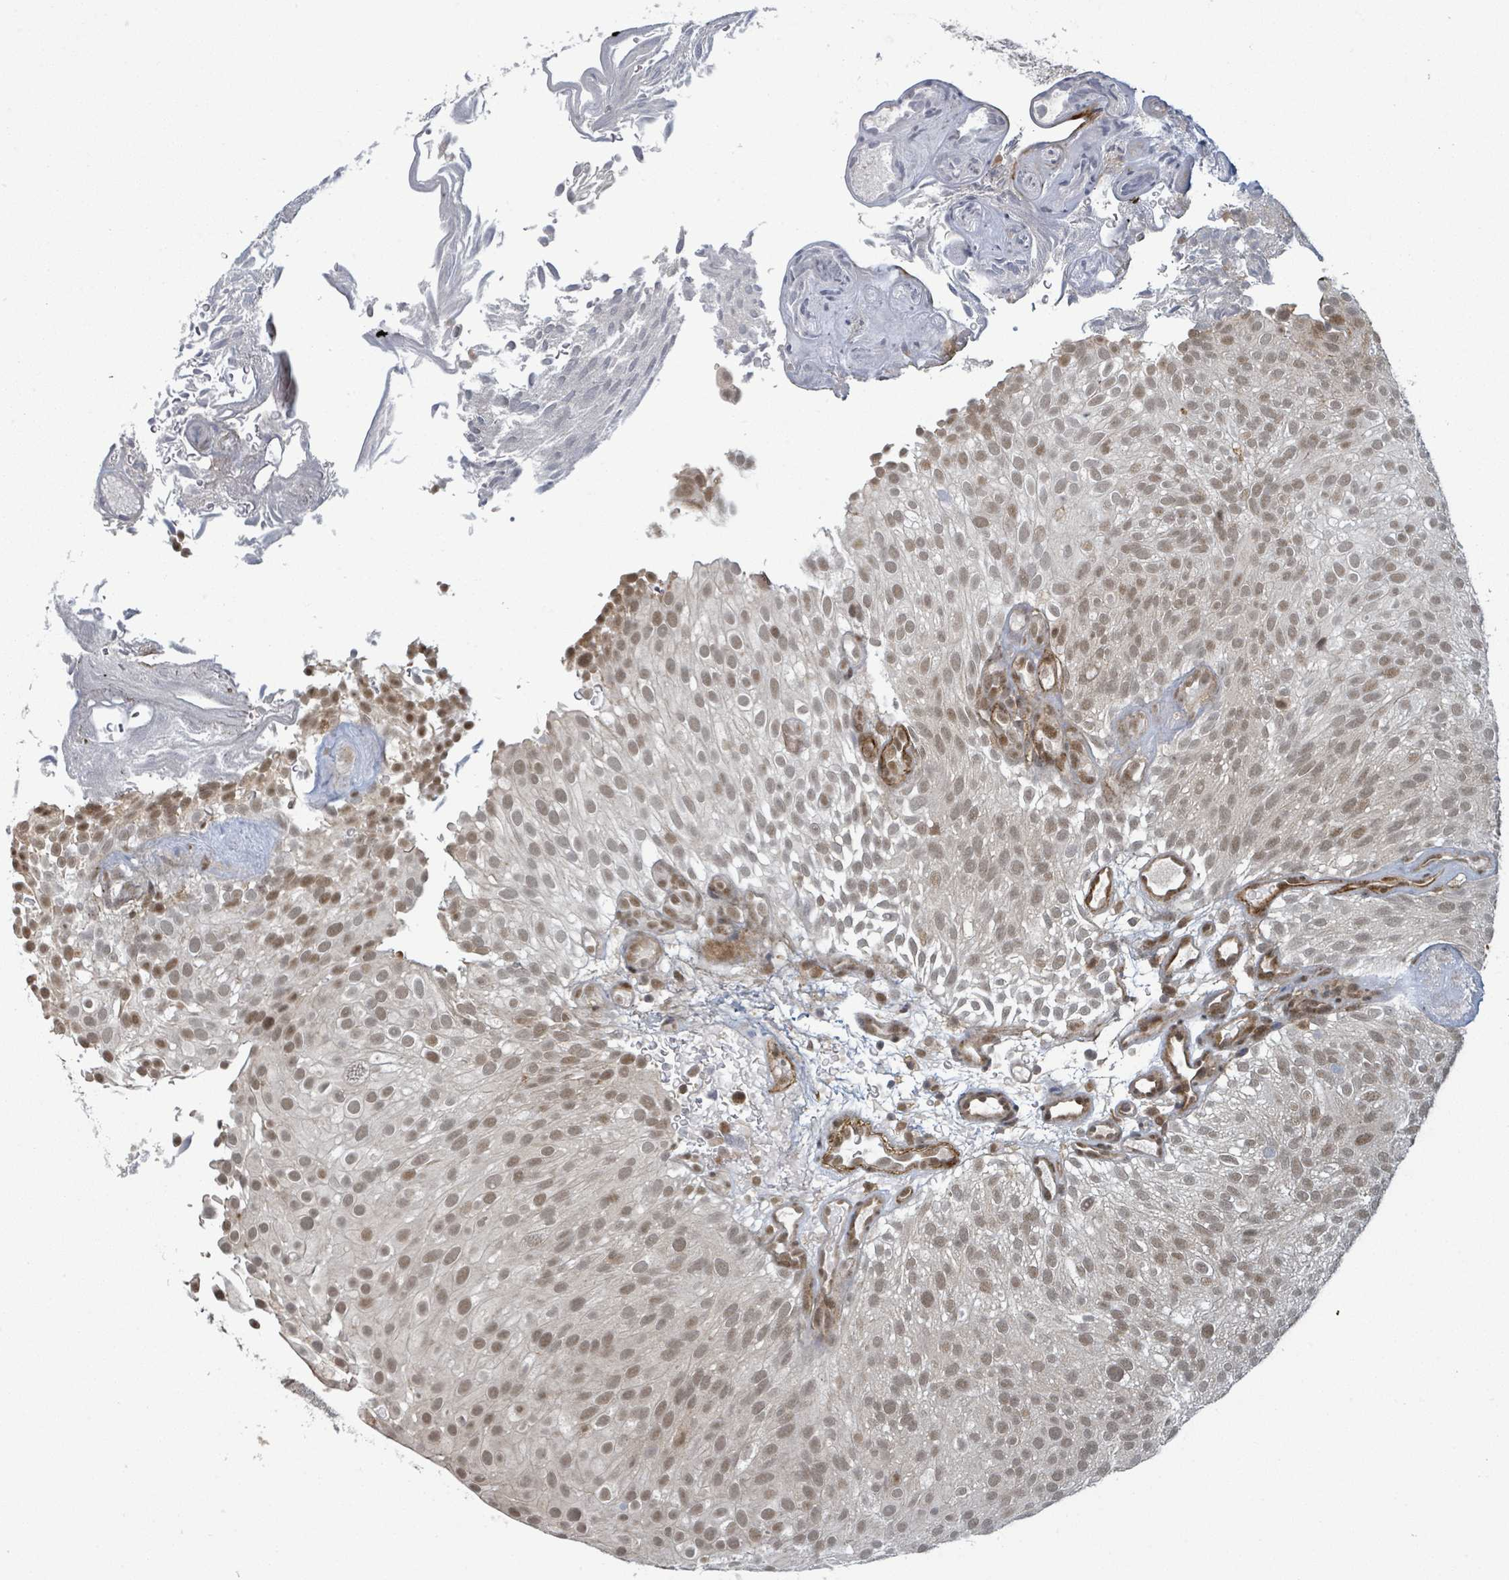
{"staining": {"intensity": "moderate", "quantity": ">75%", "location": "cytoplasmic/membranous,nuclear"}, "tissue": "urothelial cancer", "cell_type": "Tumor cells", "image_type": "cancer", "snomed": [{"axis": "morphology", "description": "Urothelial carcinoma, Low grade"}, {"axis": "topography", "description": "Urinary bladder"}], "caption": "Immunohistochemical staining of urothelial cancer reveals moderate cytoplasmic/membranous and nuclear protein staining in about >75% of tumor cells. Nuclei are stained in blue.", "gene": "GTF3C1", "patient": {"sex": "male", "age": 78}}